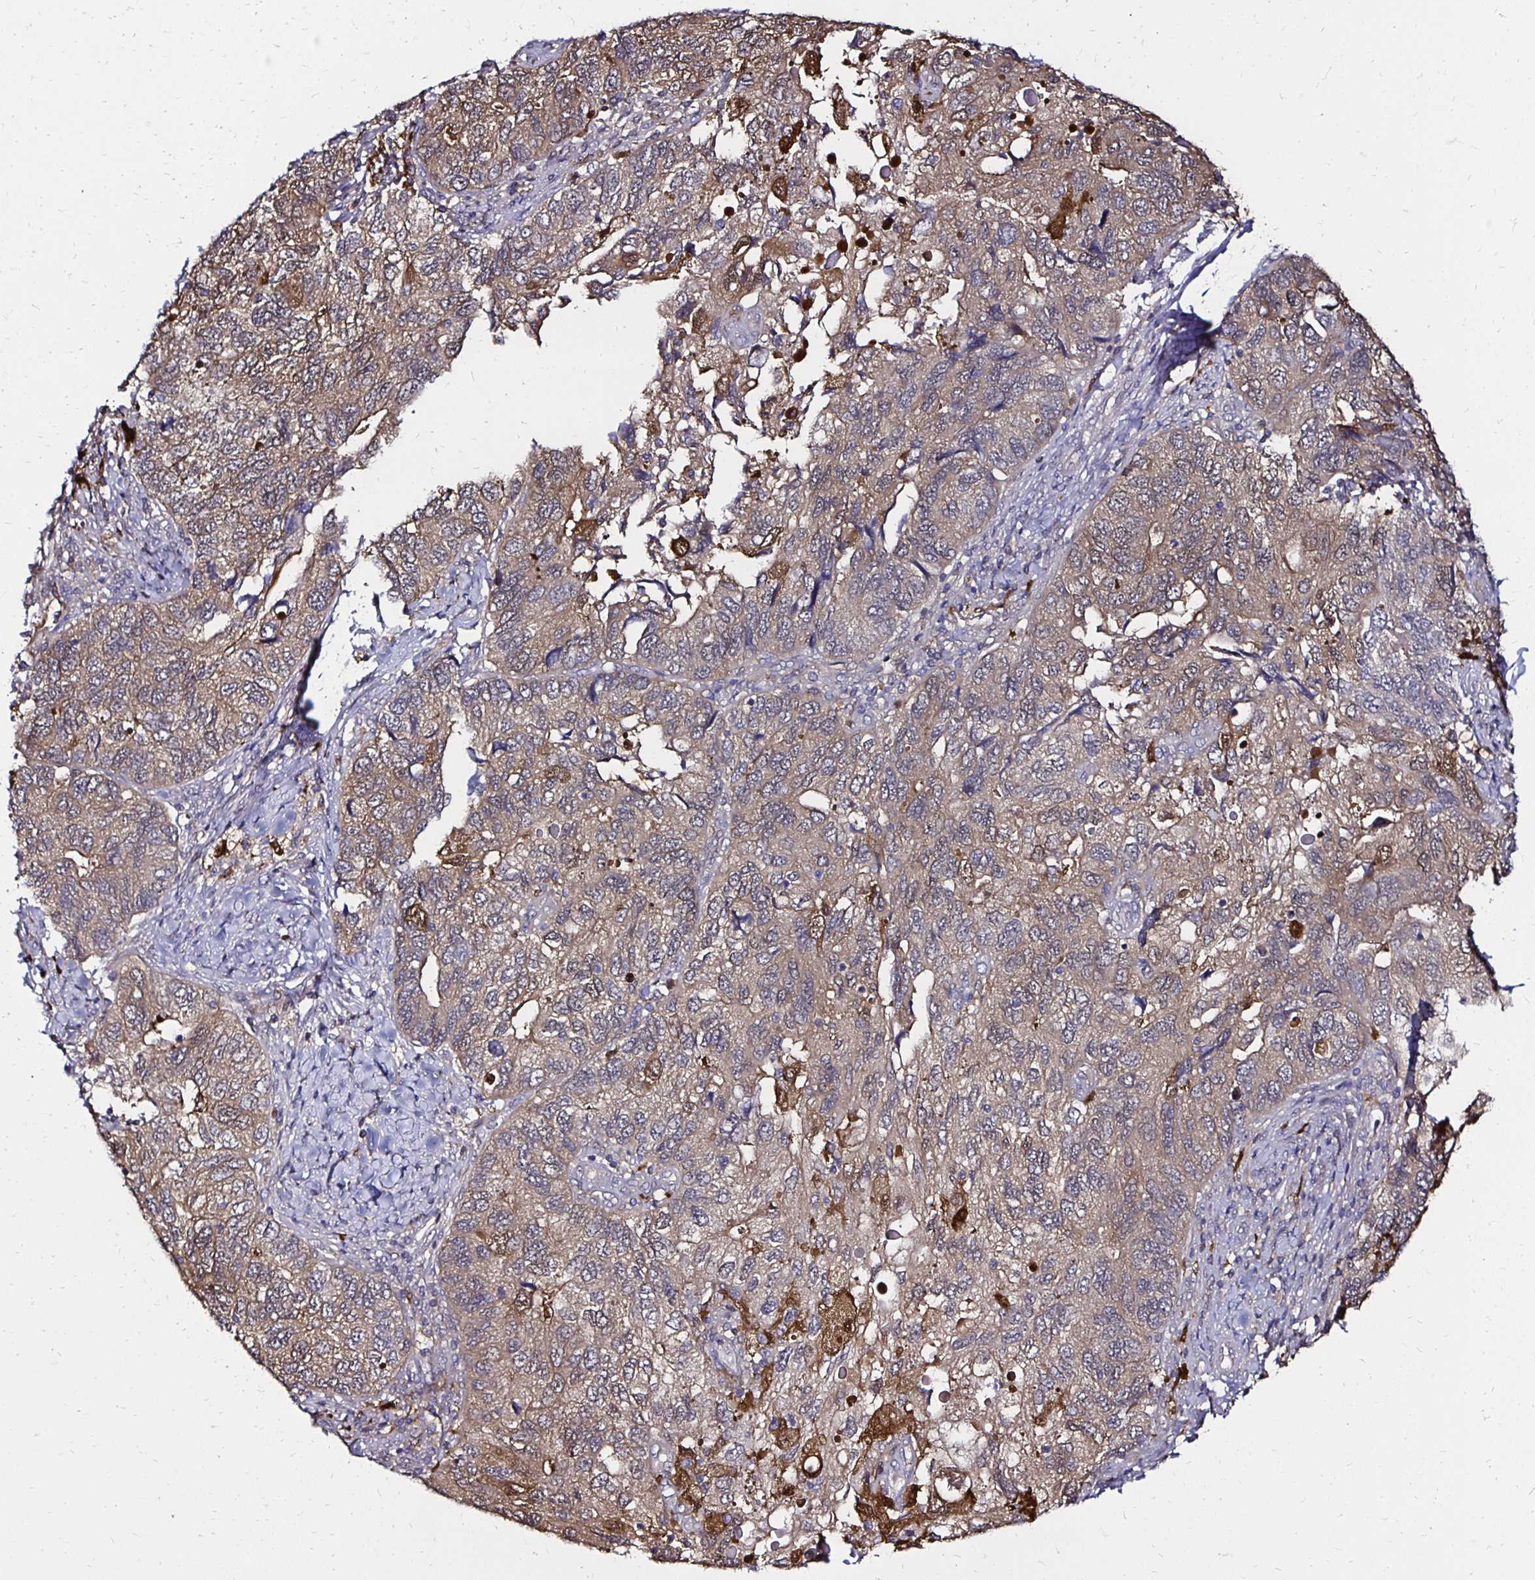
{"staining": {"intensity": "weak", "quantity": "25%-75%", "location": "cytoplasmic/membranous"}, "tissue": "endometrial cancer", "cell_type": "Tumor cells", "image_type": "cancer", "snomed": [{"axis": "morphology", "description": "Carcinoma, NOS"}, {"axis": "topography", "description": "Uterus"}], "caption": "IHC of endometrial cancer demonstrates low levels of weak cytoplasmic/membranous staining in approximately 25%-75% of tumor cells.", "gene": "TXN", "patient": {"sex": "female", "age": 76}}